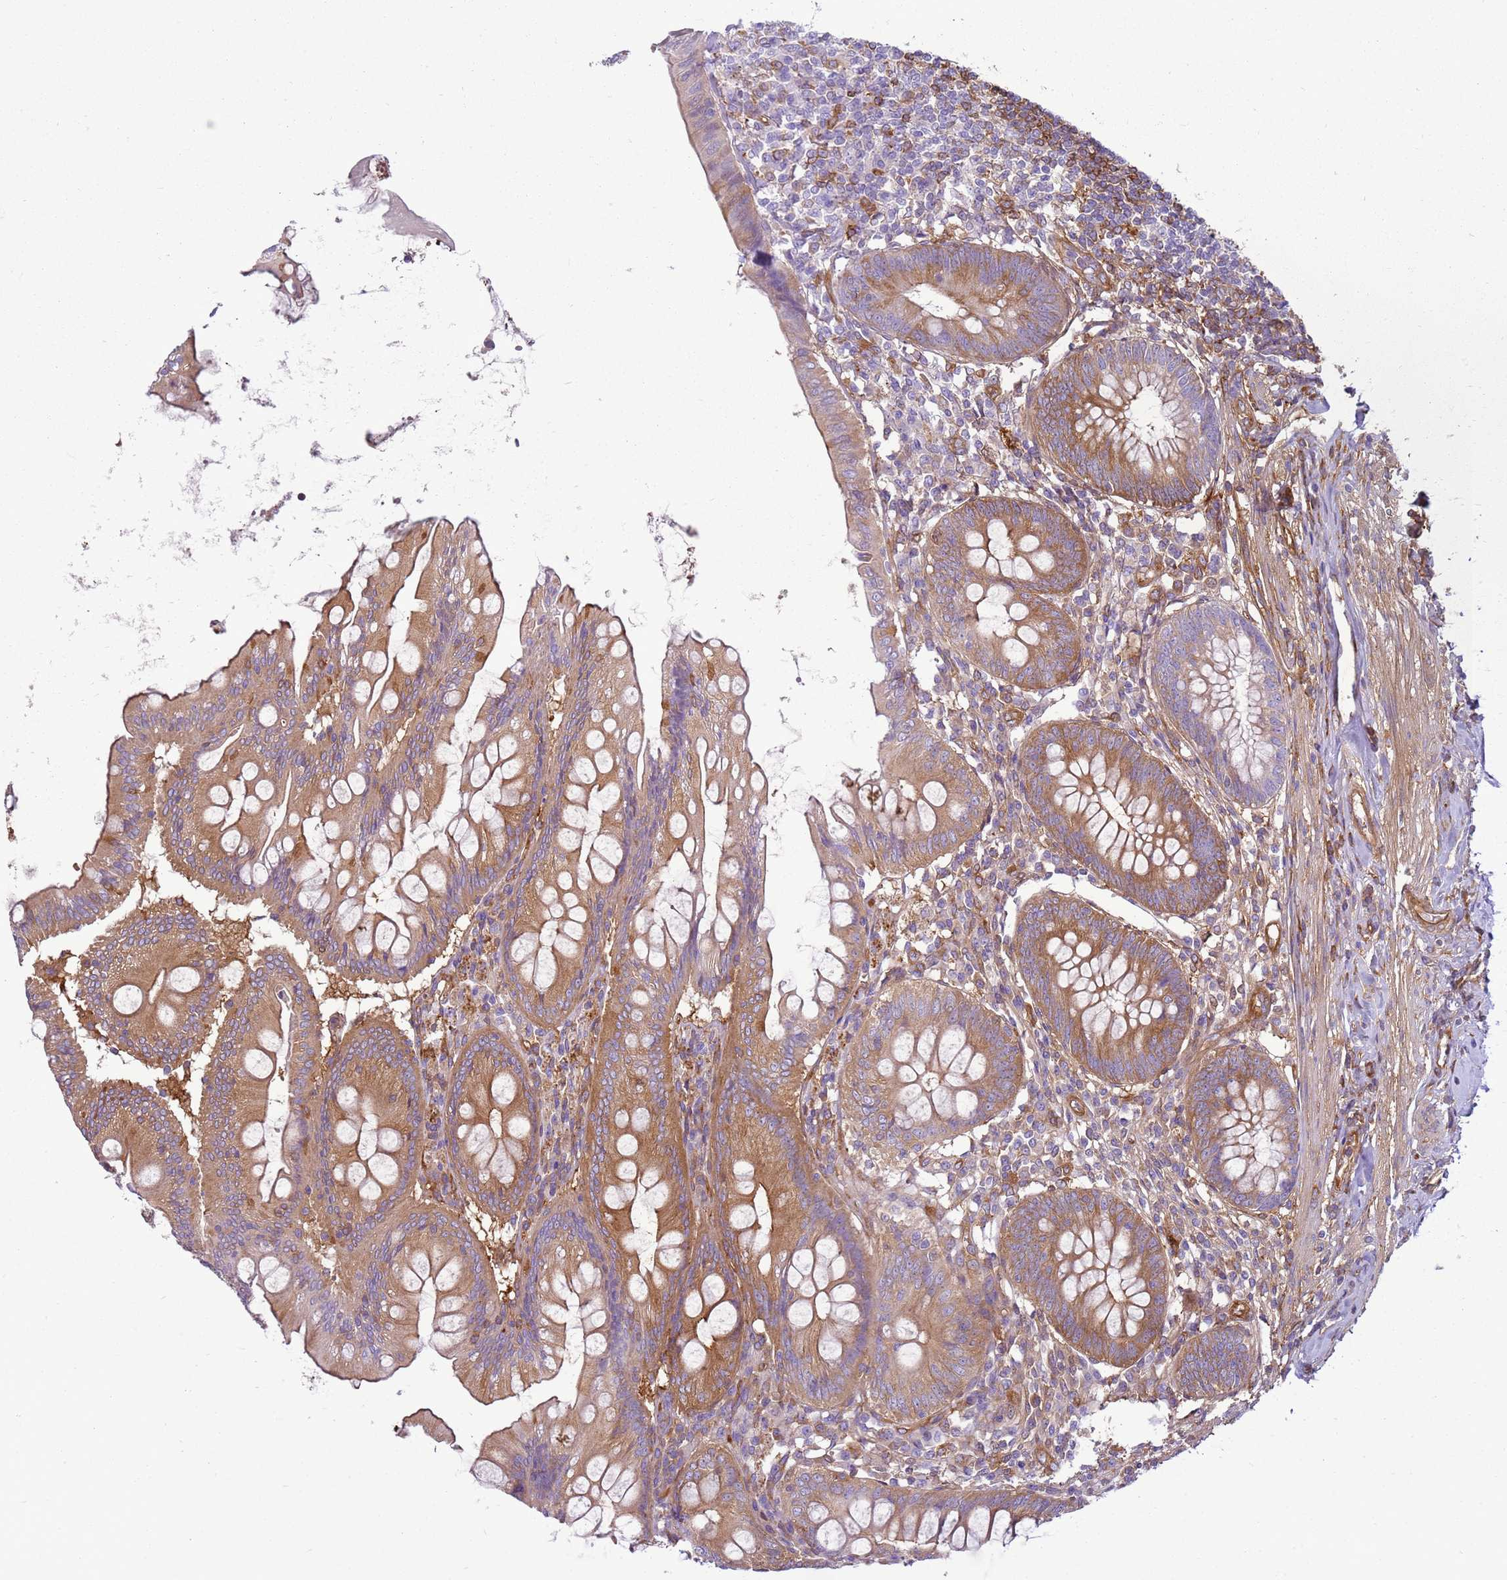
{"staining": {"intensity": "moderate", "quantity": ">75%", "location": "cytoplasmic/membranous"}, "tissue": "appendix", "cell_type": "Glandular cells", "image_type": "normal", "snomed": [{"axis": "morphology", "description": "Normal tissue, NOS"}, {"axis": "topography", "description": "Appendix"}], "caption": "A high-resolution image shows immunohistochemistry staining of normal appendix, which displays moderate cytoplasmic/membranous staining in about >75% of glandular cells. Immunohistochemistry stains the protein of interest in brown and the nuclei are stained blue.", "gene": "SNX21", "patient": {"sex": "female", "age": 54}}